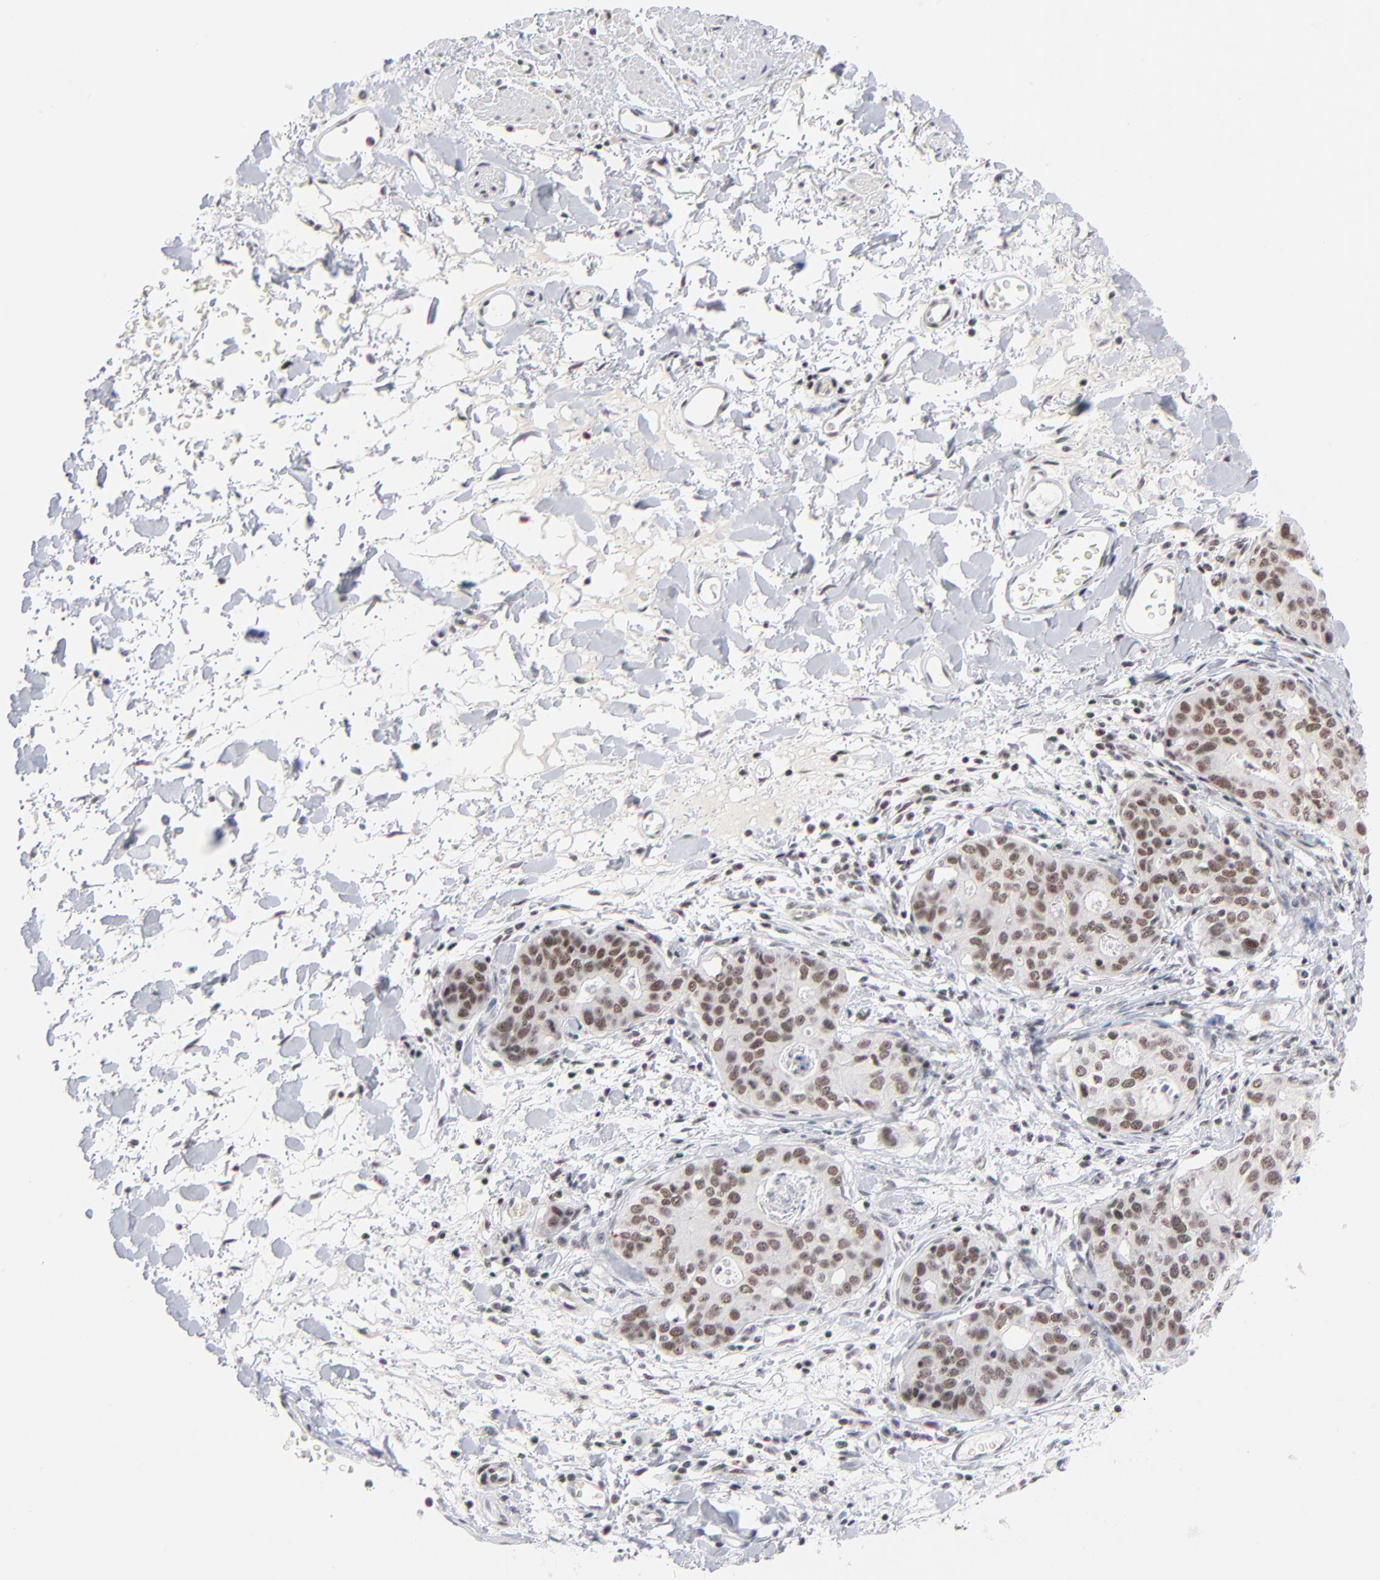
{"staining": {"intensity": "moderate", "quantity": ">75%", "location": "nuclear"}, "tissue": "stomach cancer", "cell_type": "Tumor cells", "image_type": "cancer", "snomed": [{"axis": "morphology", "description": "Adenocarcinoma, NOS"}, {"axis": "topography", "description": "Esophagus"}, {"axis": "topography", "description": "Stomach"}], "caption": "Protein analysis of stomach cancer (adenocarcinoma) tissue reveals moderate nuclear staining in about >75% of tumor cells.", "gene": "ZNF143", "patient": {"sex": "male", "age": 74}}